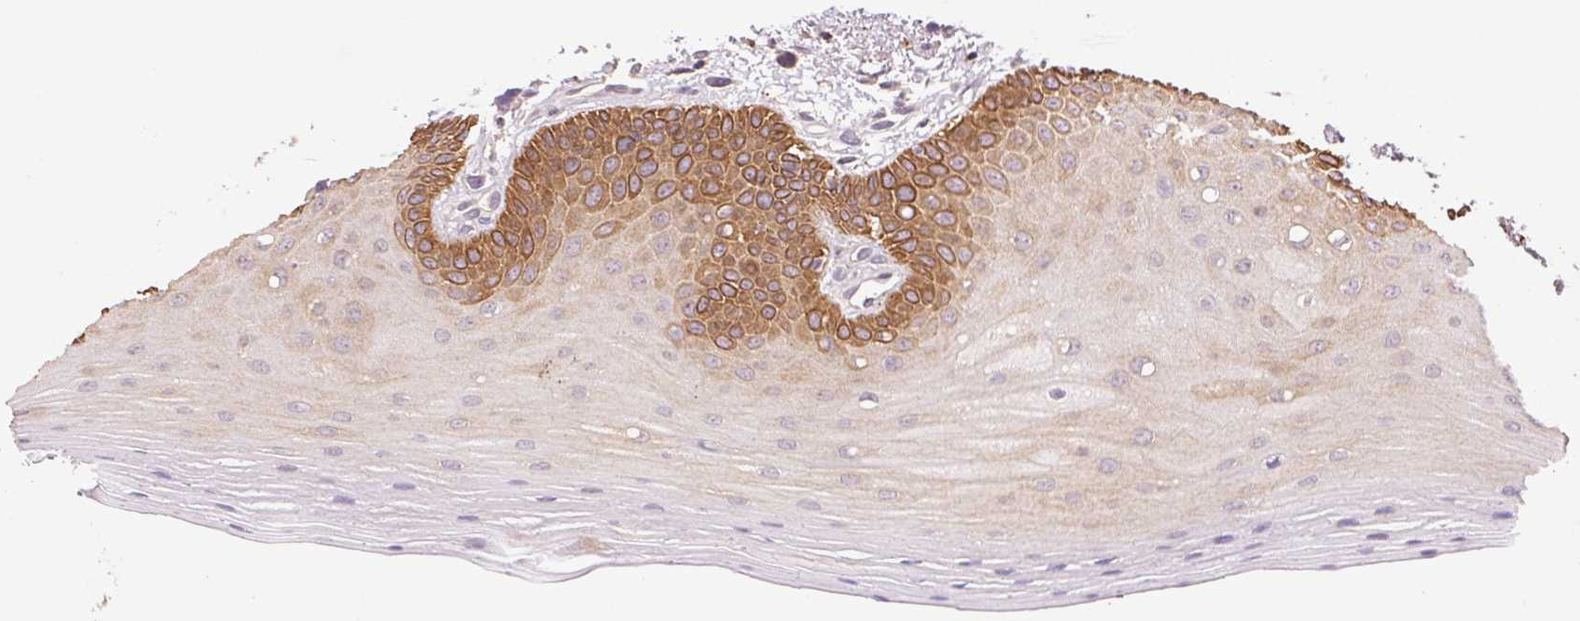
{"staining": {"intensity": "moderate", "quantity": "25%-75%", "location": "cytoplasmic/membranous"}, "tissue": "oral mucosa", "cell_type": "Squamous epithelial cells", "image_type": "normal", "snomed": [{"axis": "morphology", "description": "Normal tissue, NOS"}, {"axis": "morphology", "description": "Normal morphology"}, {"axis": "topography", "description": "Oral tissue"}], "caption": "Squamous epithelial cells display medium levels of moderate cytoplasmic/membranous staining in about 25%-75% of cells in unremarkable human oral mucosa.", "gene": "TMEM253", "patient": {"sex": "female", "age": 76}}